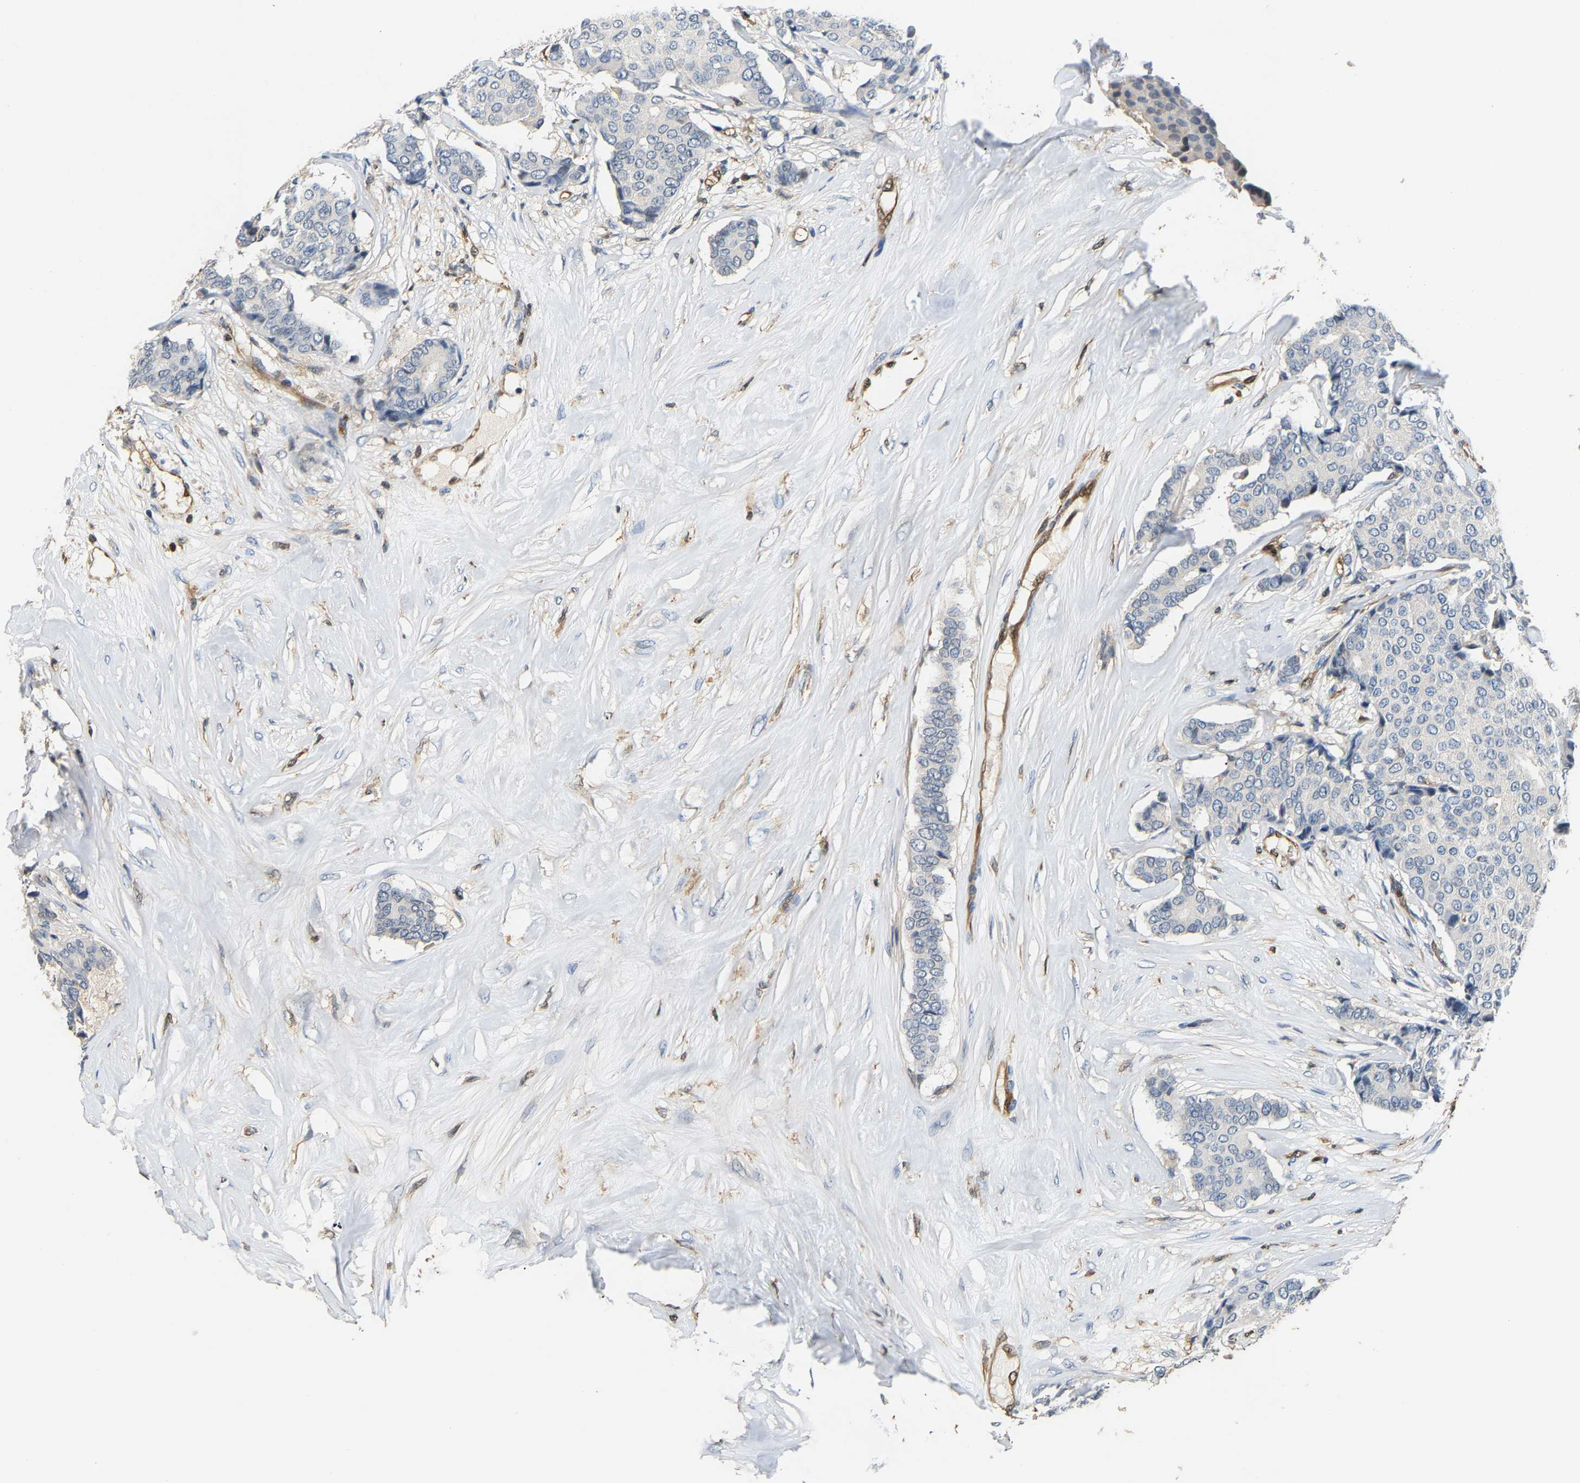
{"staining": {"intensity": "negative", "quantity": "none", "location": "none"}, "tissue": "breast cancer", "cell_type": "Tumor cells", "image_type": "cancer", "snomed": [{"axis": "morphology", "description": "Duct carcinoma"}, {"axis": "topography", "description": "Breast"}], "caption": "A high-resolution photomicrograph shows IHC staining of infiltrating ductal carcinoma (breast), which exhibits no significant staining in tumor cells.", "gene": "GIMAP7", "patient": {"sex": "female", "age": 75}}